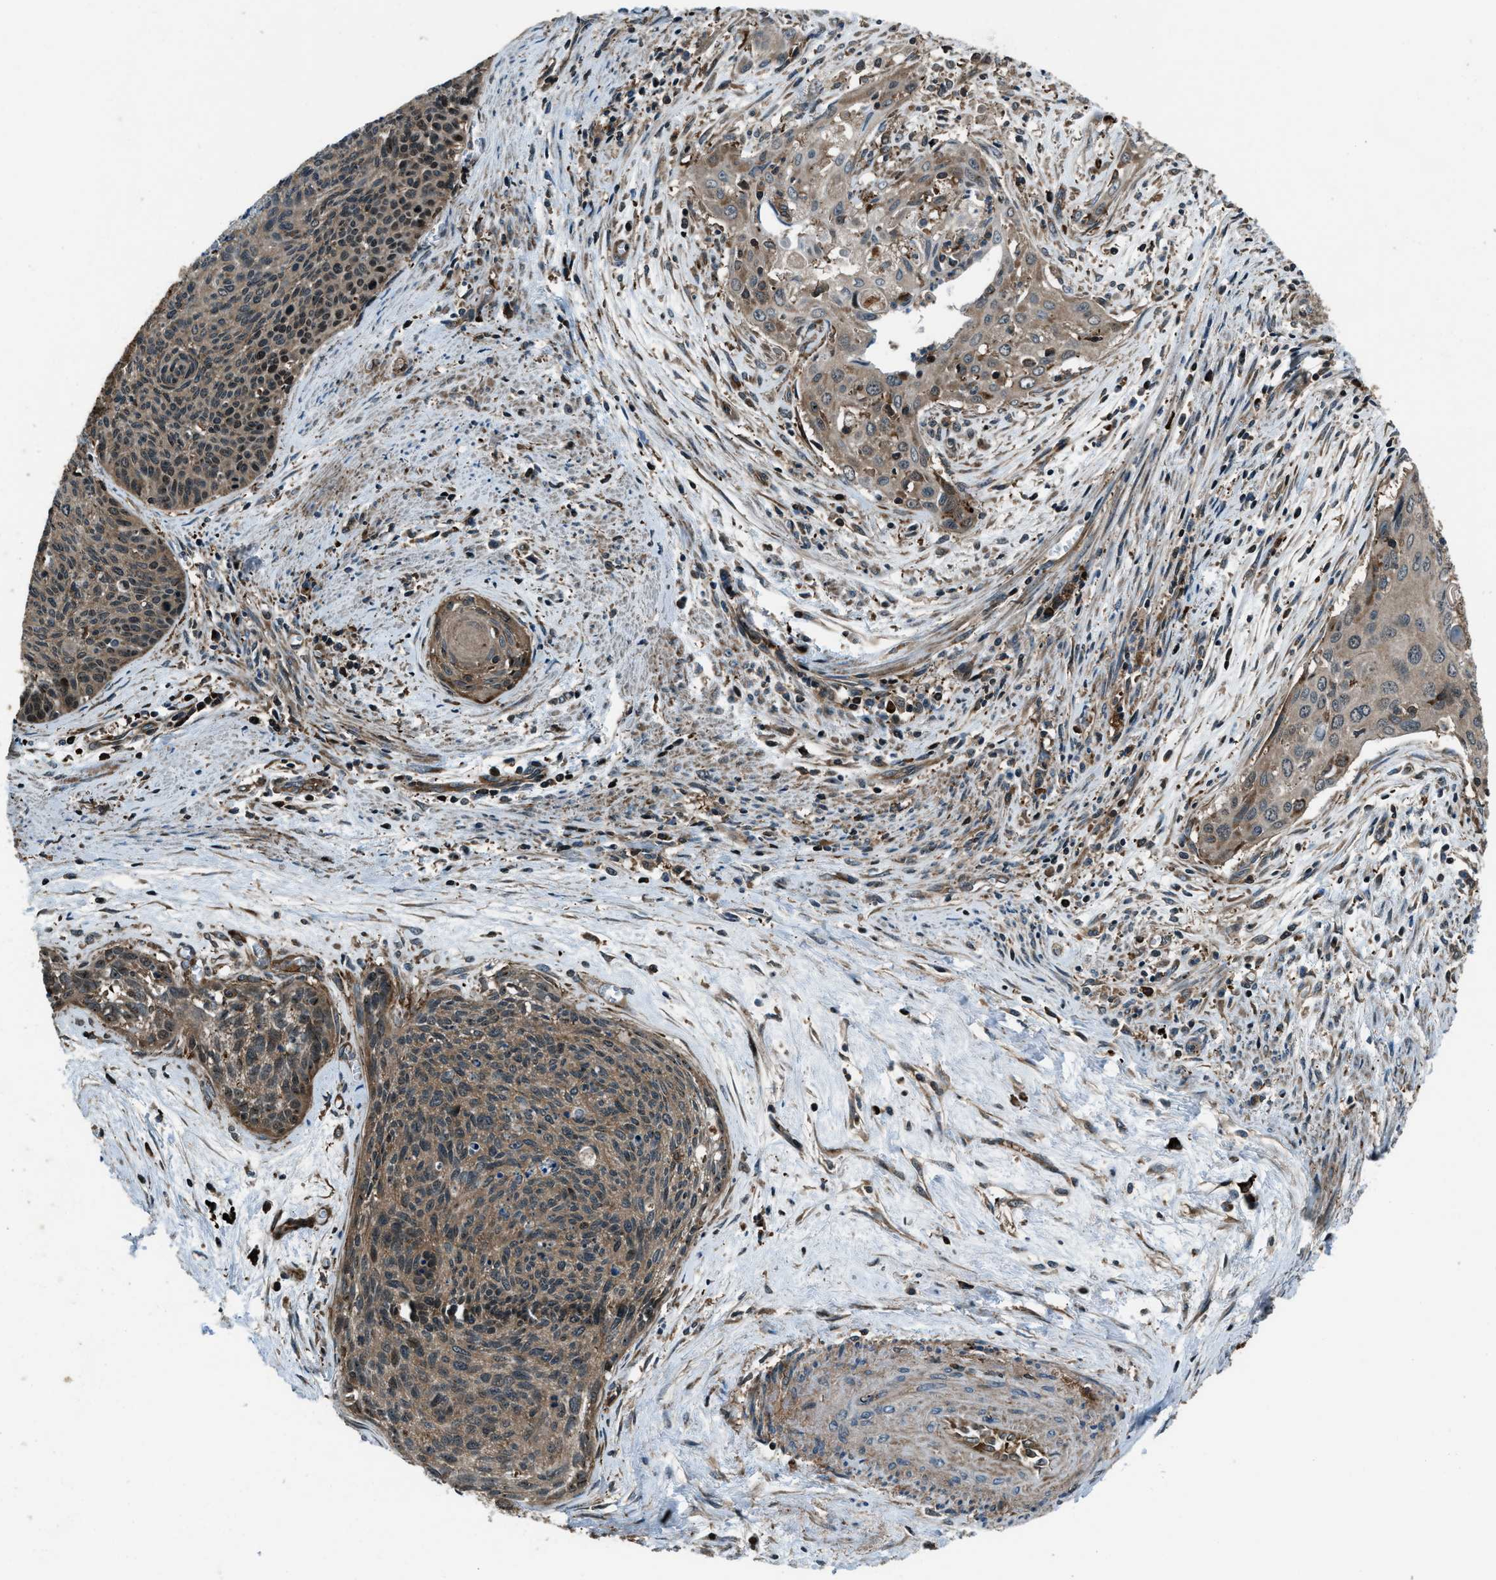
{"staining": {"intensity": "moderate", "quantity": ">75%", "location": "cytoplasmic/membranous,nuclear"}, "tissue": "cervical cancer", "cell_type": "Tumor cells", "image_type": "cancer", "snomed": [{"axis": "morphology", "description": "Squamous cell carcinoma, NOS"}, {"axis": "topography", "description": "Cervix"}], "caption": "Protein staining of cervical cancer (squamous cell carcinoma) tissue exhibits moderate cytoplasmic/membranous and nuclear staining in approximately >75% of tumor cells.", "gene": "SNX30", "patient": {"sex": "female", "age": 55}}